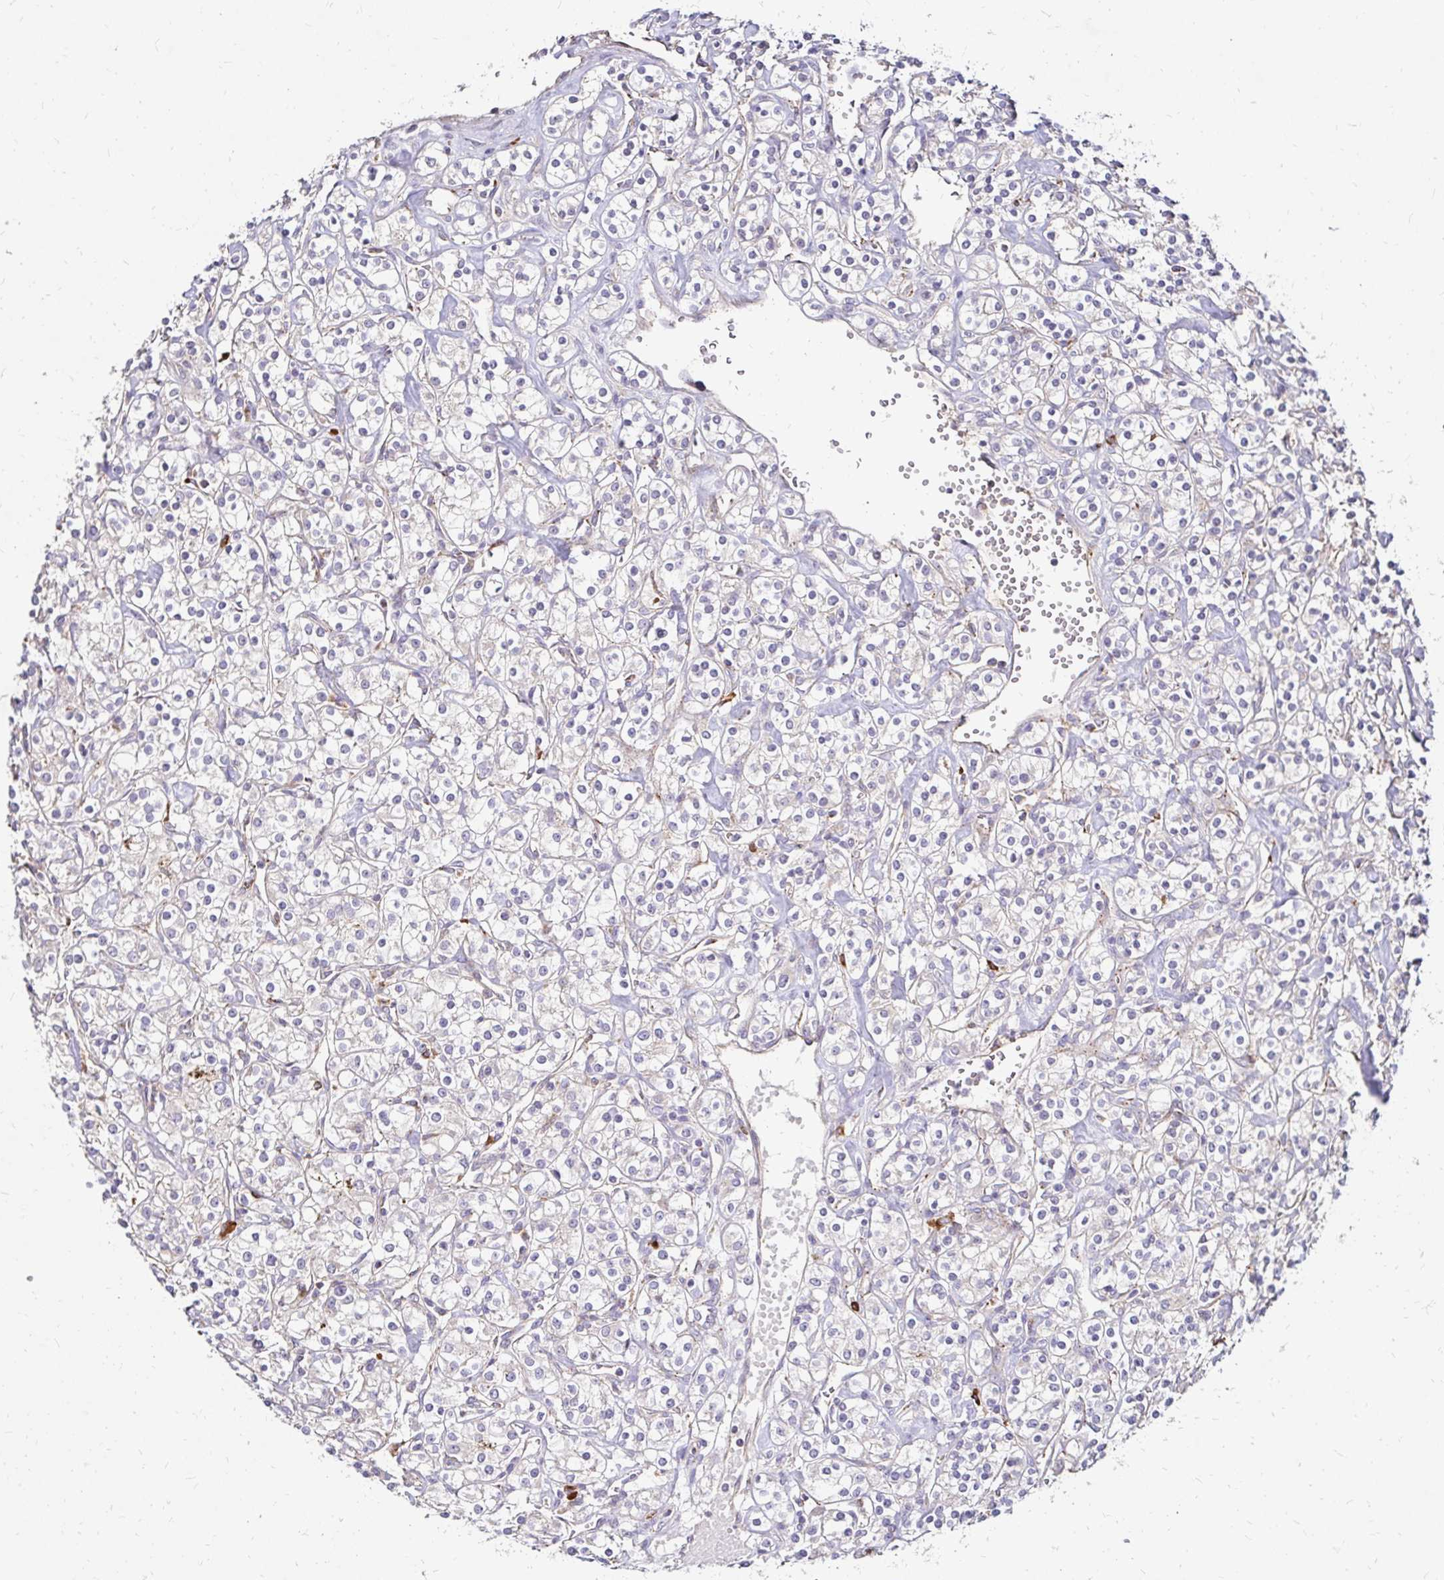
{"staining": {"intensity": "weak", "quantity": "<25%", "location": "cytoplasmic/membranous"}, "tissue": "renal cancer", "cell_type": "Tumor cells", "image_type": "cancer", "snomed": [{"axis": "morphology", "description": "Adenocarcinoma, NOS"}, {"axis": "topography", "description": "Kidney"}], "caption": "This is a photomicrograph of IHC staining of renal cancer, which shows no expression in tumor cells. The staining was performed using DAB to visualize the protein expression in brown, while the nuclei were stained in blue with hematoxylin (Magnification: 20x).", "gene": "IDUA", "patient": {"sex": "male", "age": 77}}